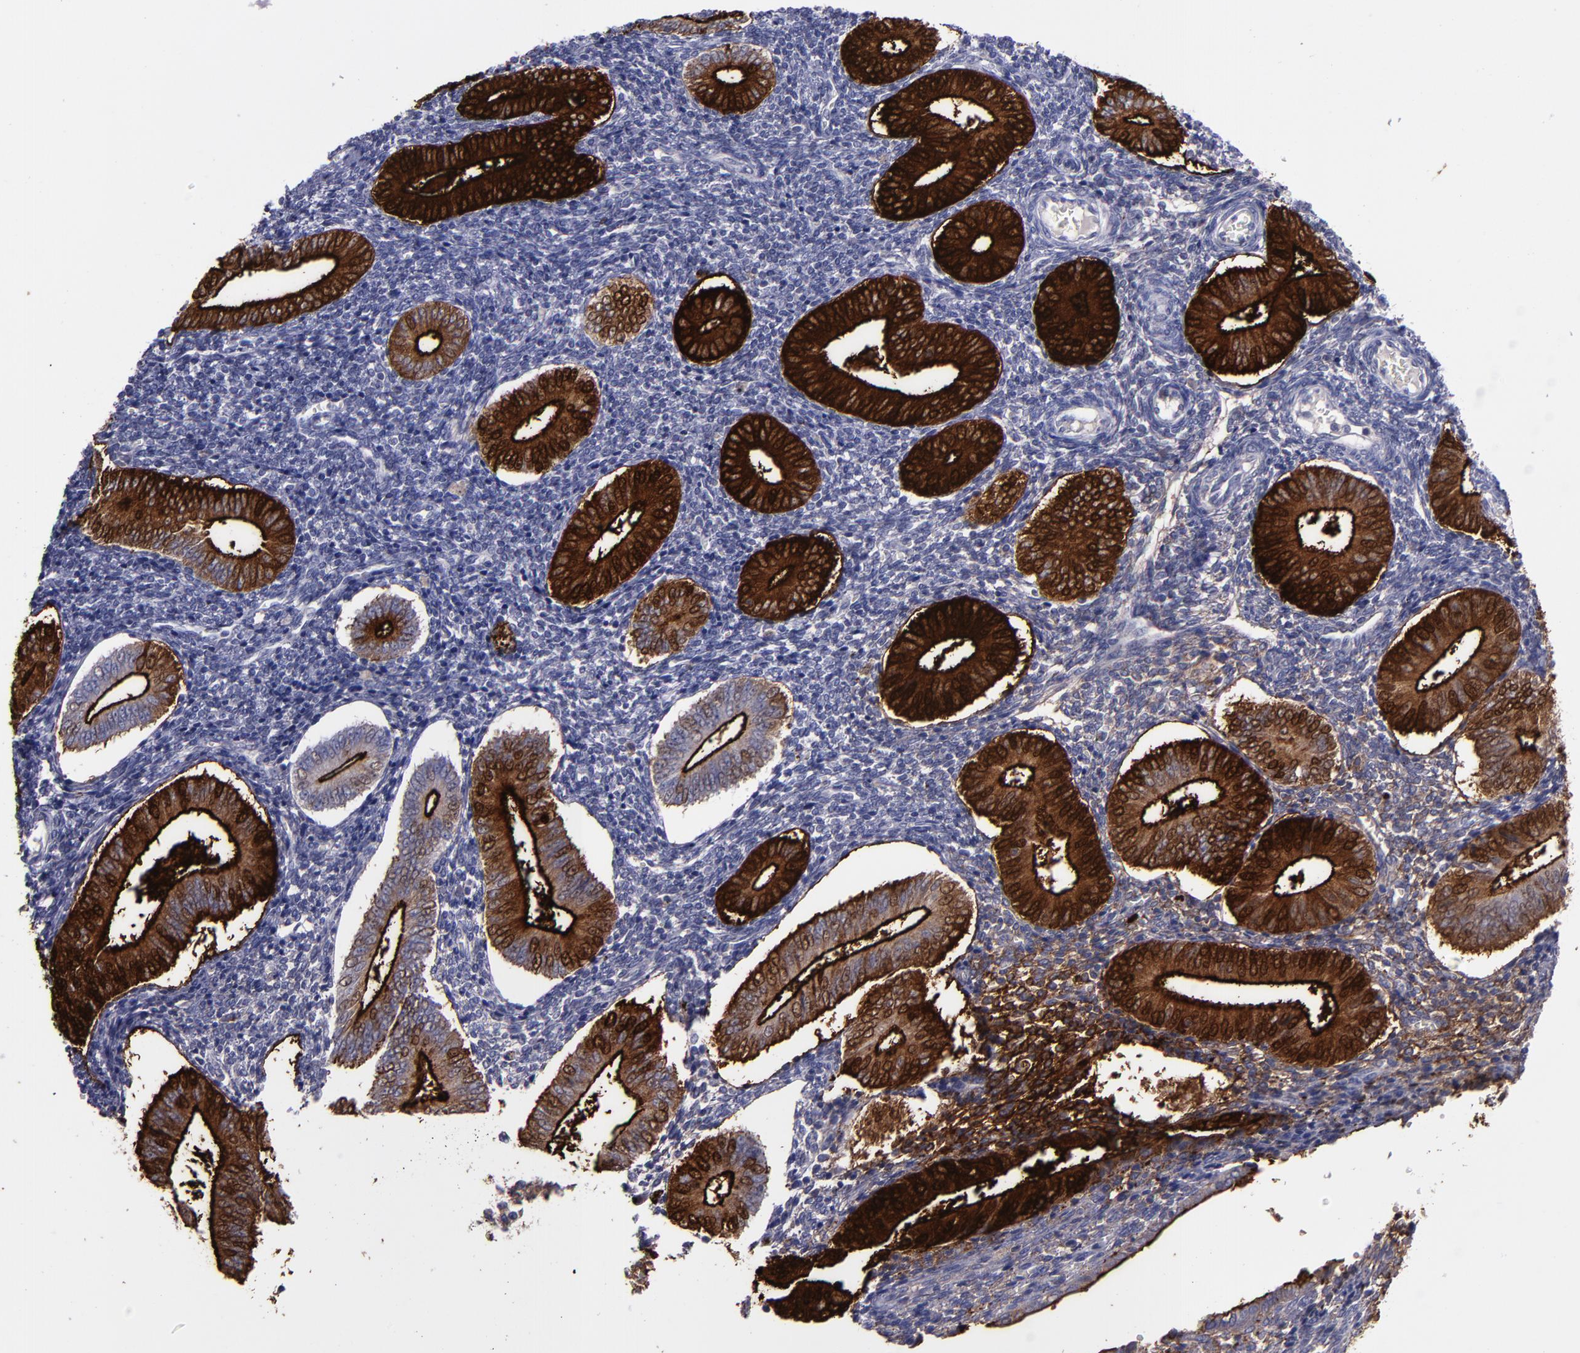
{"staining": {"intensity": "negative", "quantity": "none", "location": "none"}, "tissue": "endometrium", "cell_type": "Cells in endometrial stroma", "image_type": "normal", "snomed": [{"axis": "morphology", "description": "Normal tissue, NOS"}, {"axis": "topography", "description": "Uterus"}, {"axis": "topography", "description": "Endometrium"}], "caption": "Immunohistochemistry micrograph of normal endometrium stained for a protein (brown), which reveals no positivity in cells in endometrial stroma. (DAB (3,3'-diaminobenzidine) immunohistochemistry with hematoxylin counter stain).", "gene": "MFGE8", "patient": {"sex": "female", "age": 33}}